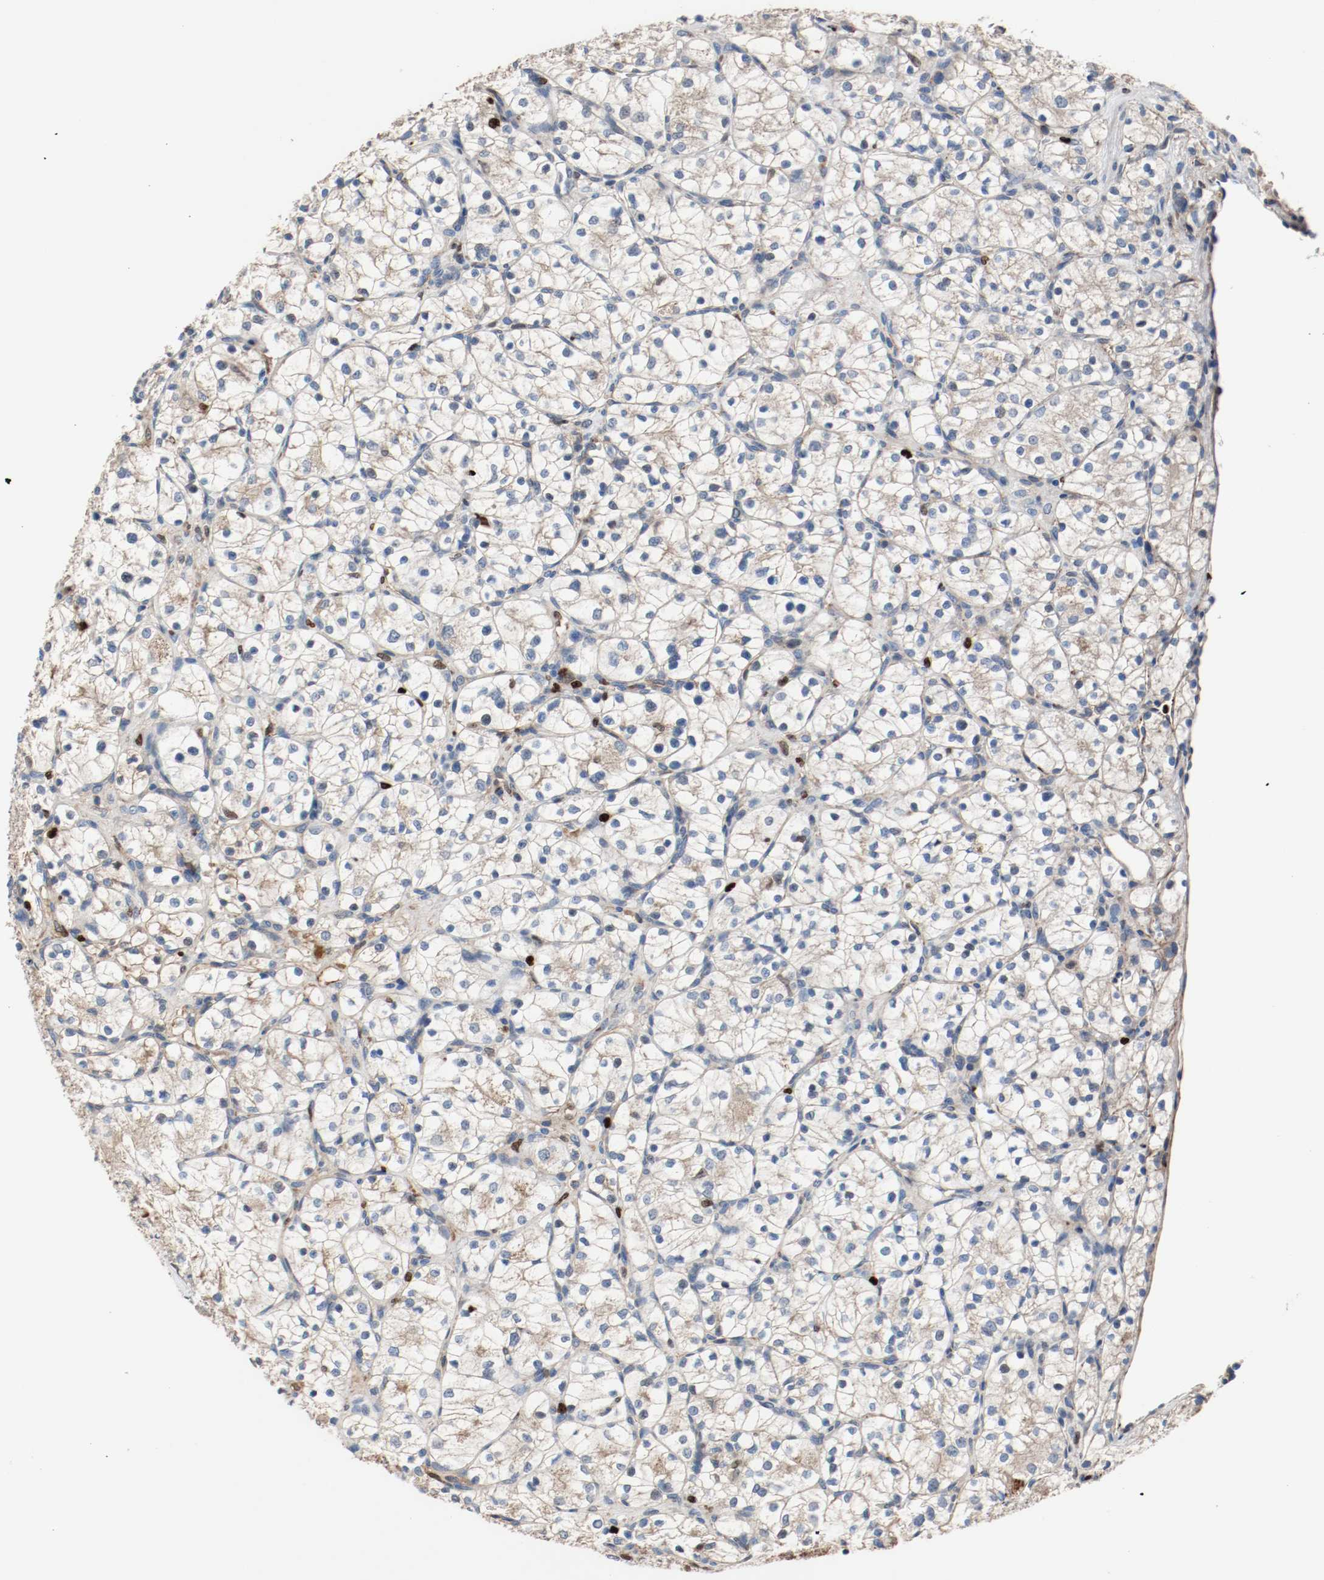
{"staining": {"intensity": "weak", "quantity": "<25%", "location": "cytoplasmic/membranous"}, "tissue": "renal cancer", "cell_type": "Tumor cells", "image_type": "cancer", "snomed": [{"axis": "morphology", "description": "Adenocarcinoma, NOS"}, {"axis": "topography", "description": "Kidney"}], "caption": "DAB (3,3'-diaminobenzidine) immunohistochemical staining of renal adenocarcinoma exhibits no significant expression in tumor cells.", "gene": "BLK", "patient": {"sex": "female", "age": 60}}